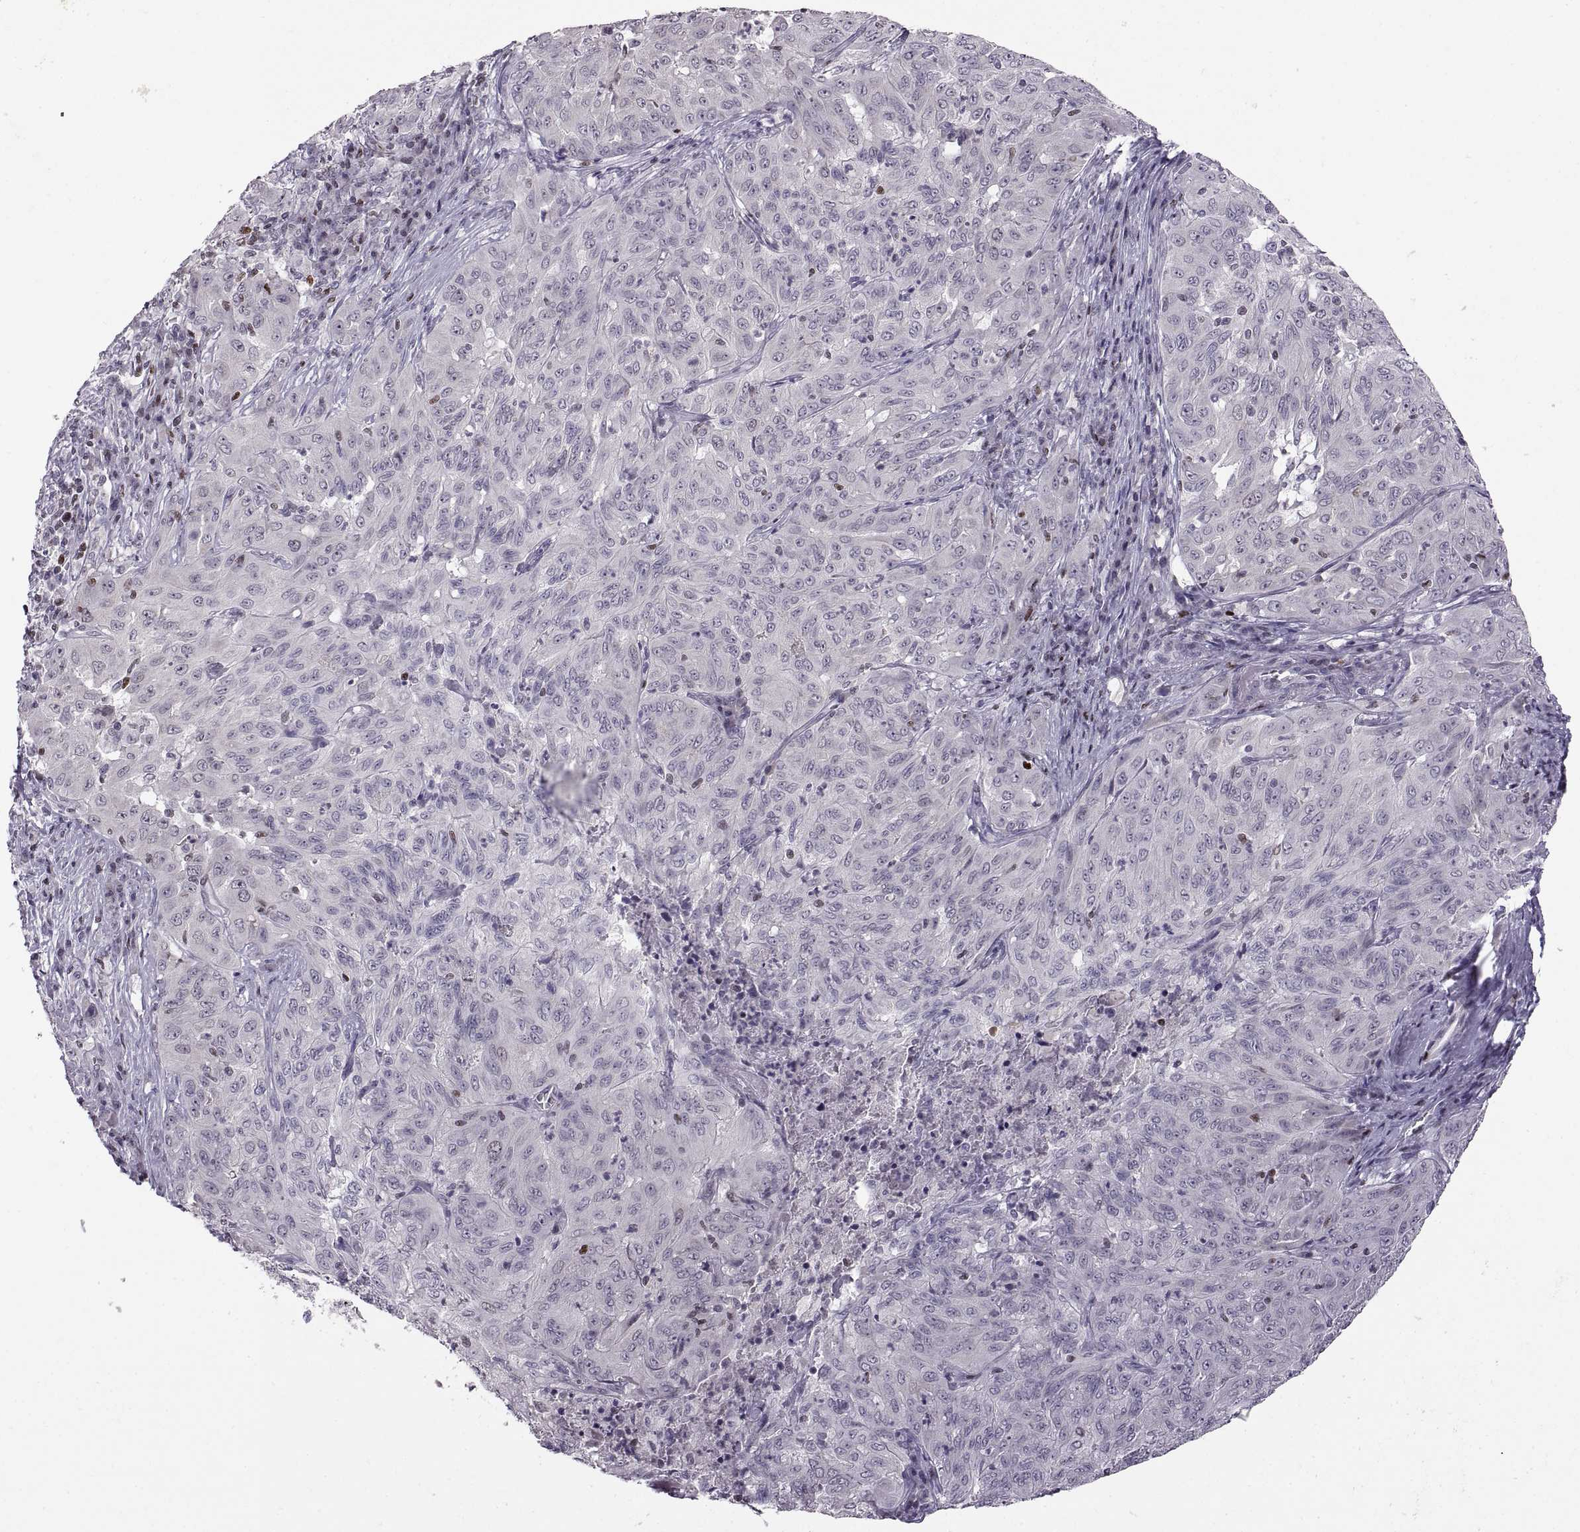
{"staining": {"intensity": "negative", "quantity": "none", "location": "none"}, "tissue": "pancreatic cancer", "cell_type": "Tumor cells", "image_type": "cancer", "snomed": [{"axis": "morphology", "description": "Adenocarcinoma, NOS"}, {"axis": "topography", "description": "Pancreas"}], "caption": "IHC of human pancreatic cancer displays no staining in tumor cells.", "gene": "NEK2", "patient": {"sex": "male", "age": 63}}